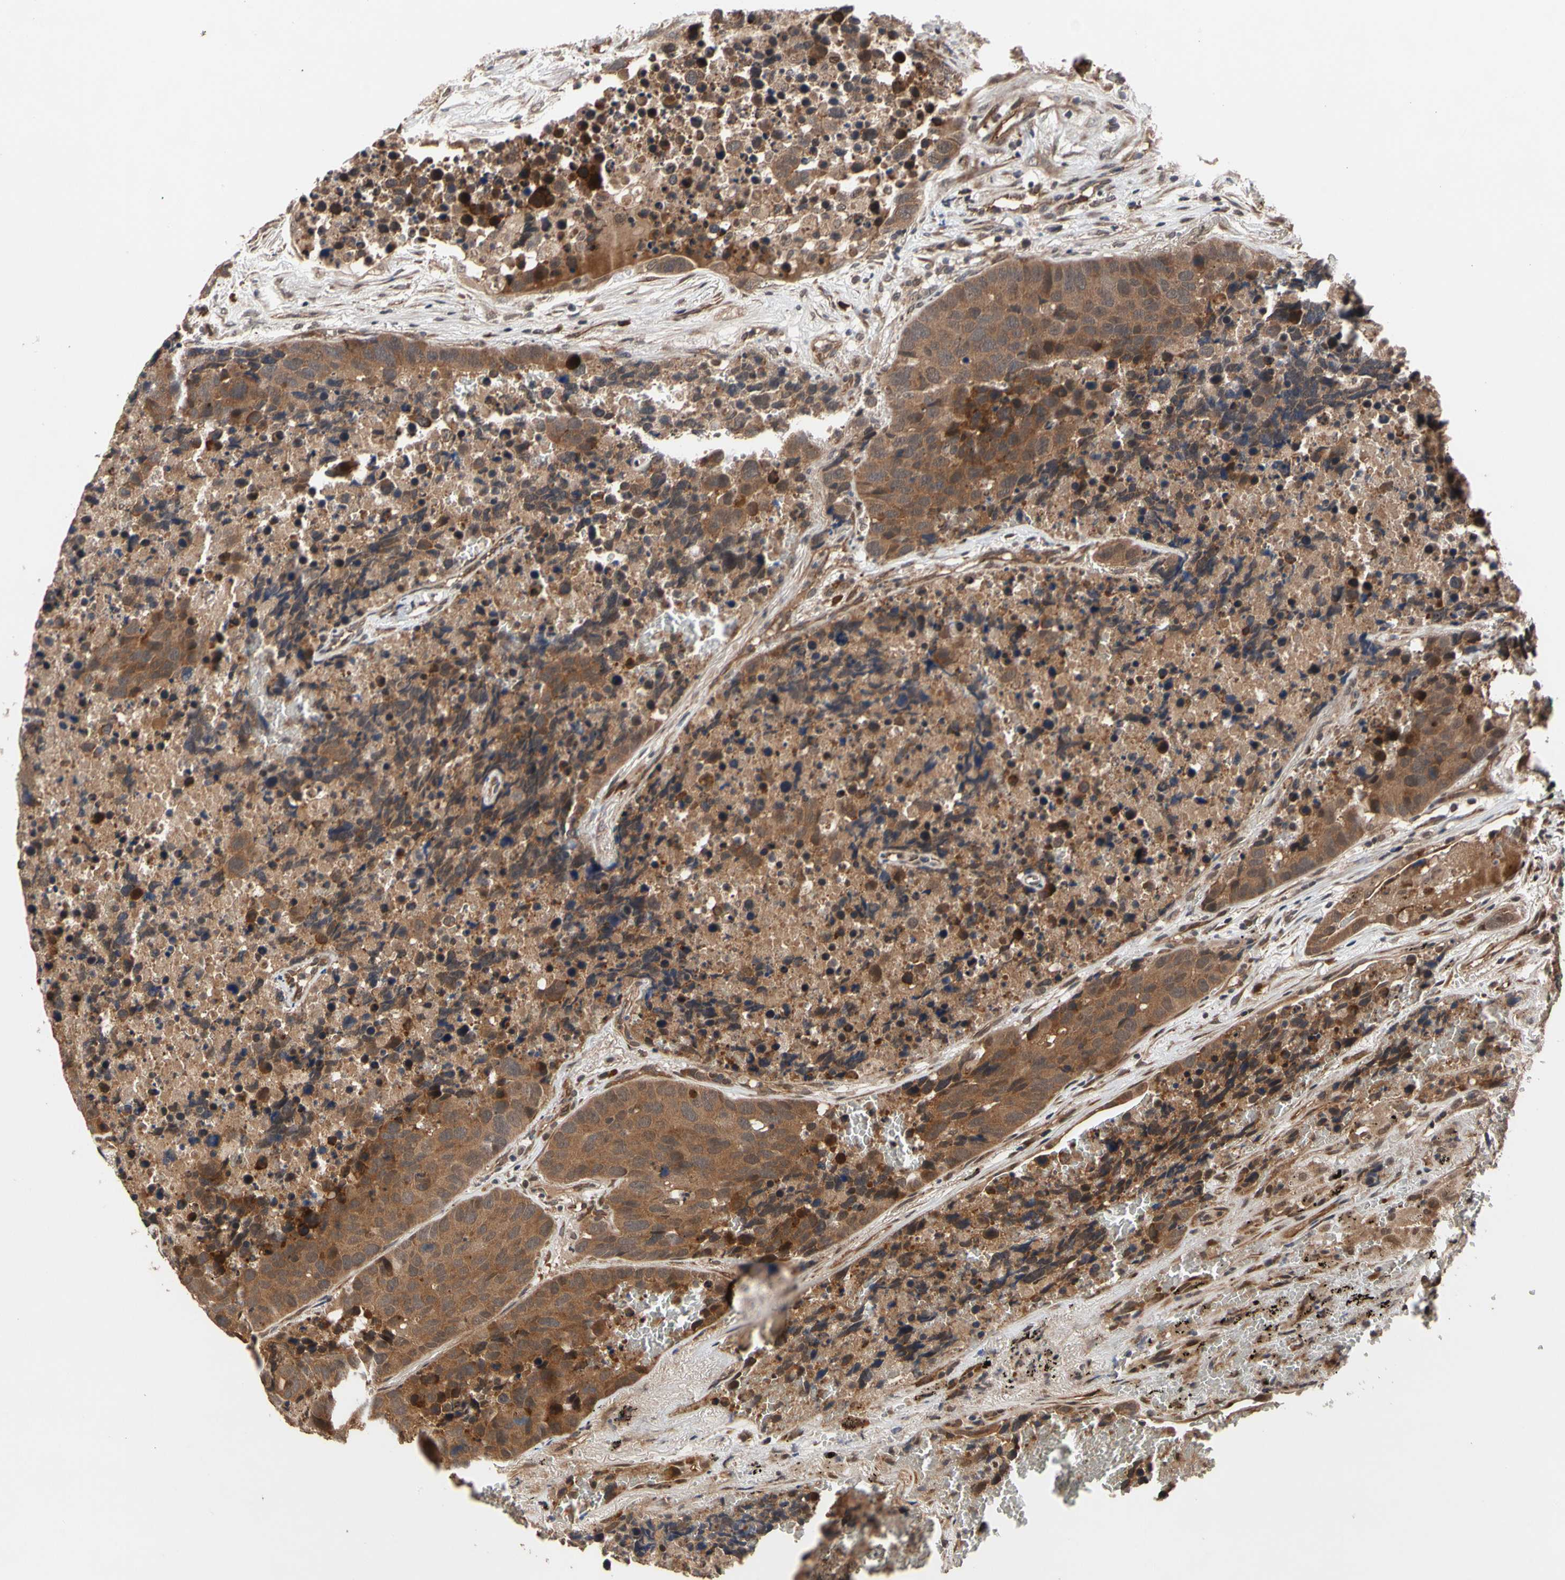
{"staining": {"intensity": "moderate", "quantity": ">75%", "location": "cytoplasmic/membranous"}, "tissue": "carcinoid", "cell_type": "Tumor cells", "image_type": "cancer", "snomed": [{"axis": "morphology", "description": "Carcinoid, malignant, NOS"}, {"axis": "topography", "description": "Lung"}], "caption": "This photomicrograph demonstrates immunohistochemistry (IHC) staining of carcinoid, with medium moderate cytoplasmic/membranous expression in about >75% of tumor cells.", "gene": "CYTIP", "patient": {"sex": "male", "age": 60}}